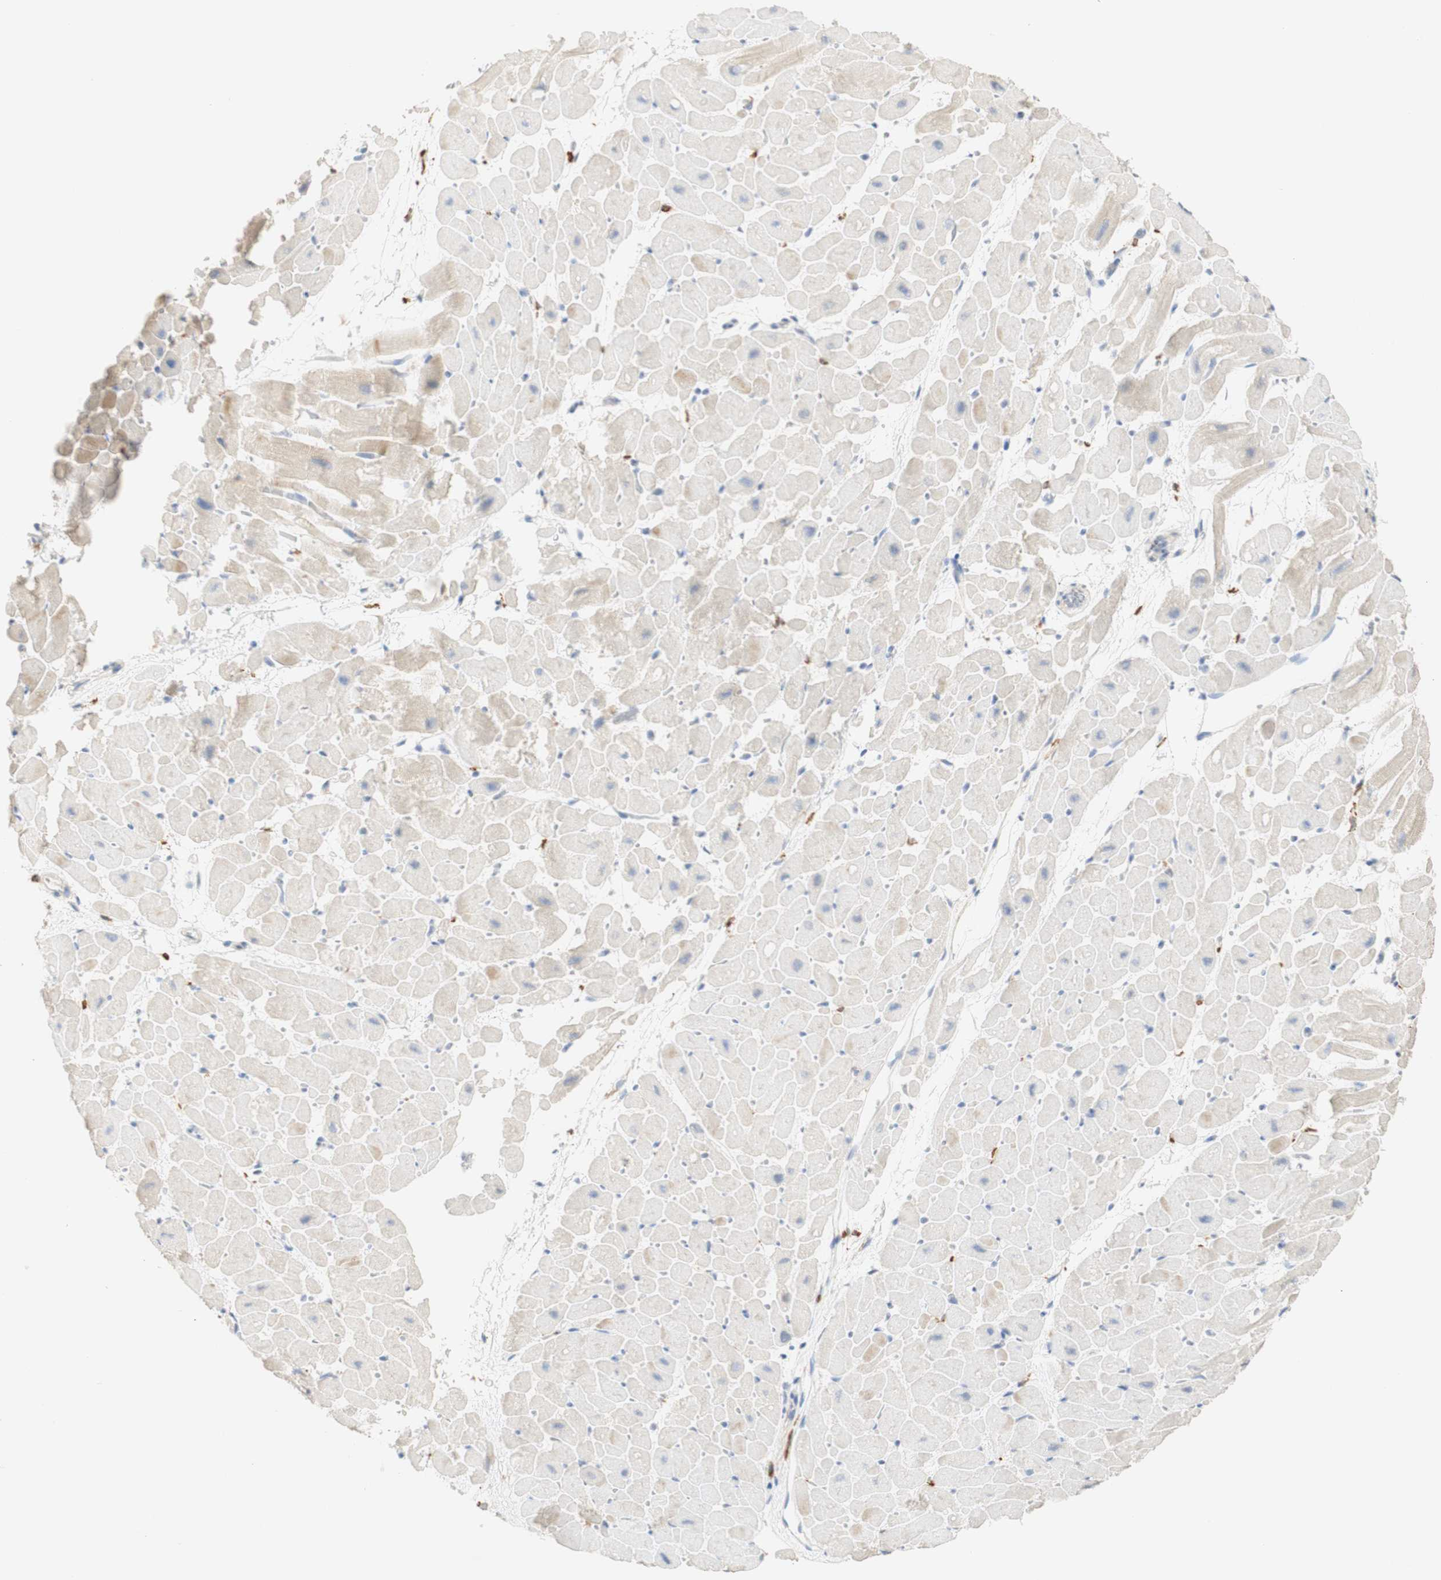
{"staining": {"intensity": "weak", "quantity": ">75%", "location": "cytoplasmic/membranous"}, "tissue": "heart muscle", "cell_type": "Cardiomyocytes", "image_type": "normal", "snomed": [{"axis": "morphology", "description": "Normal tissue, NOS"}, {"axis": "topography", "description": "Heart"}], "caption": "IHC photomicrograph of benign heart muscle: heart muscle stained using immunohistochemistry (IHC) reveals low levels of weak protein expression localized specifically in the cytoplasmic/membranous of cardiomyocytes, appearing as a cytoplasmic/membranous brown color.", "gene": "FCGRT", "patient": {"sex": "male", "age": 45}}